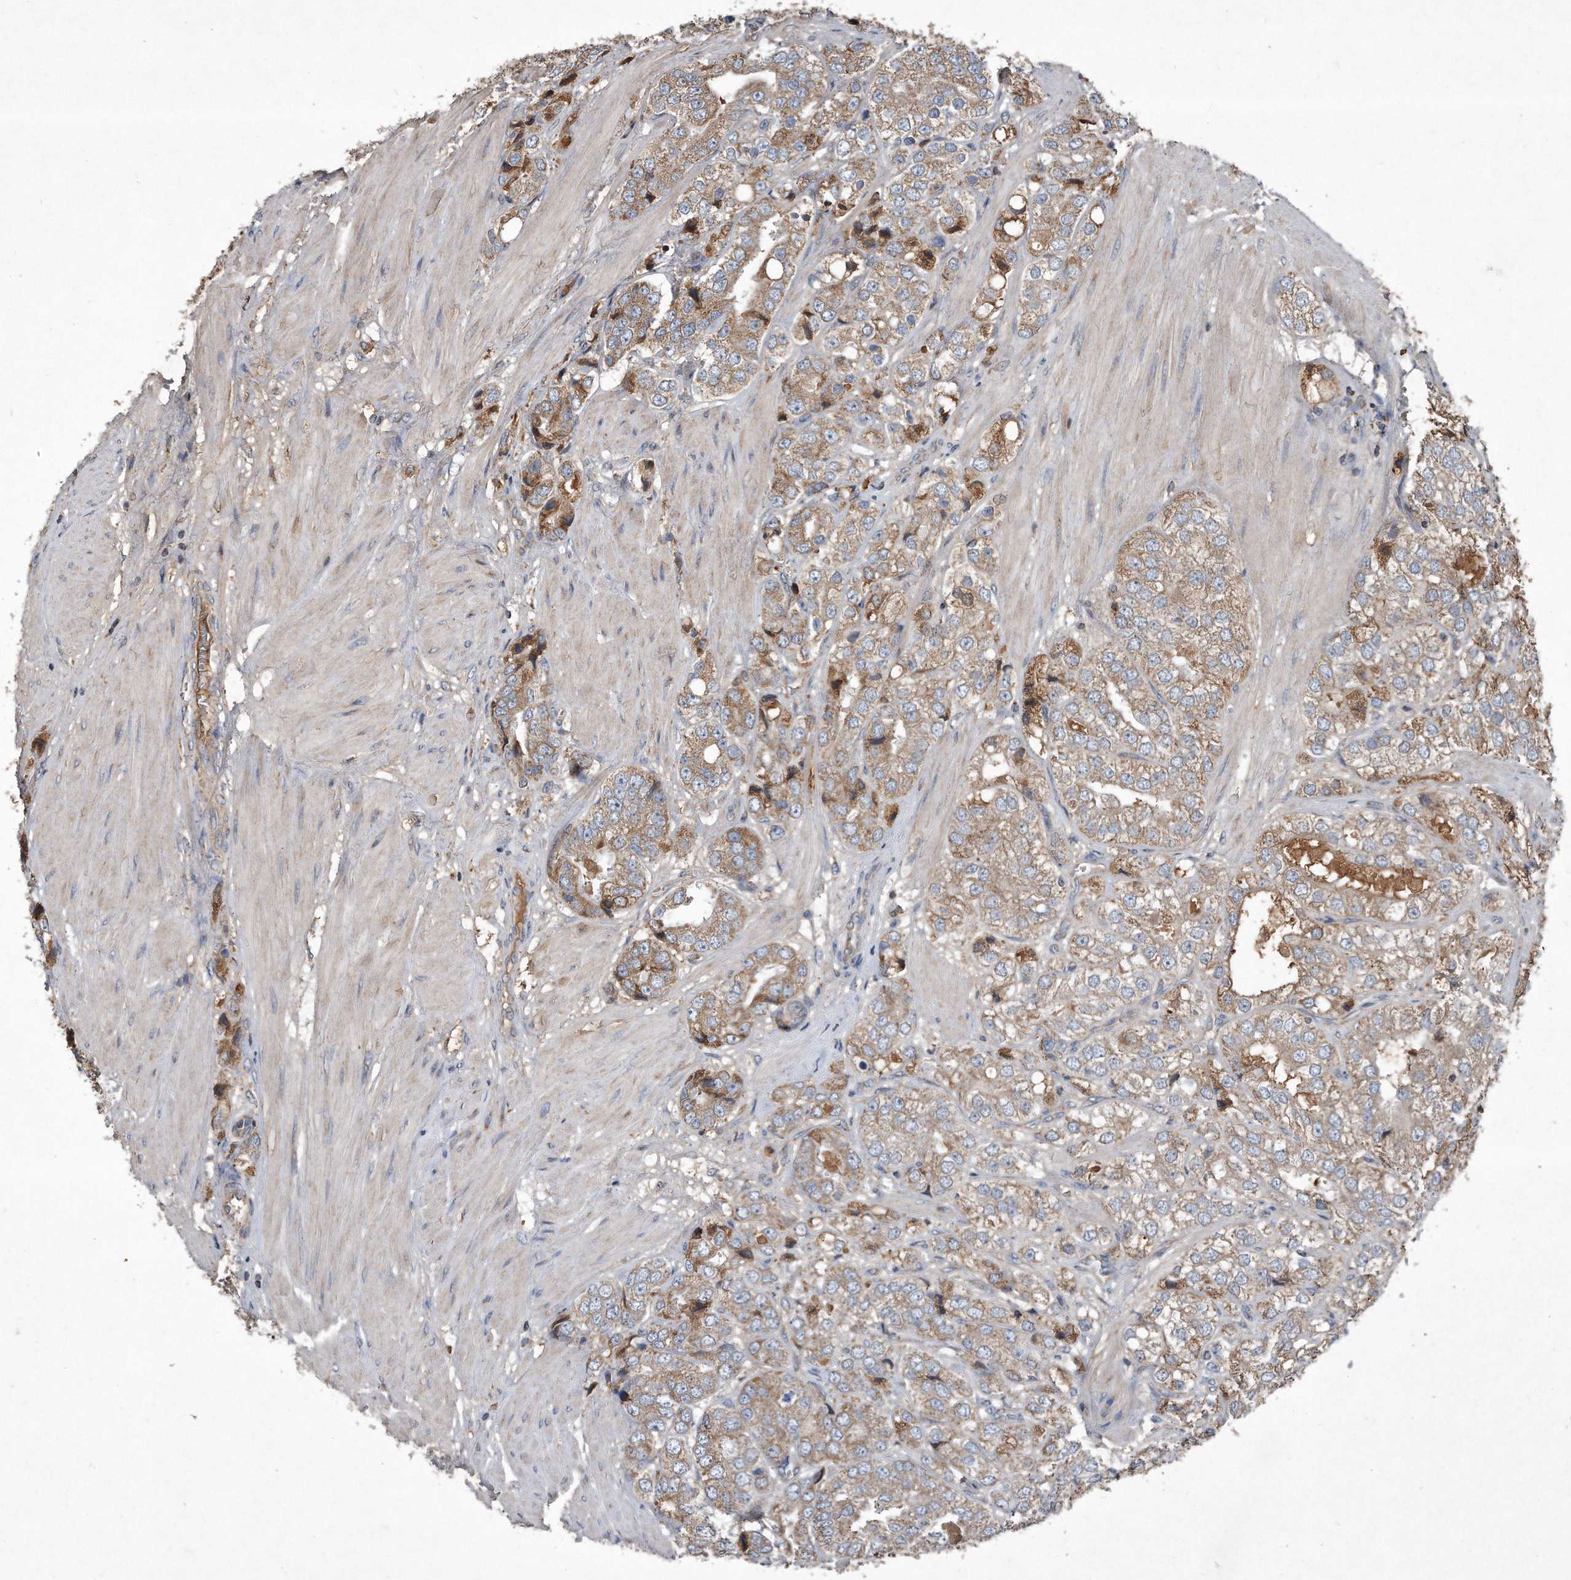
{"staining": {"intensity": "moderate", "quantity": ">75%", "location": "cytoplasmic/membranous"}, "tissue": "prostate cancer", "cell_type": "Tumor cells", "image_type": "cancer", "snomed": [{"axis": "morphology", "description": "Adenocarcinoma, High grade"}, {"axis": "topography", "description": "Prostate"}], "caption": "A brown stain labels moderate cytoplasmic/membranous expression of a protein in prostate high-grade adenocarcinoma tumor cells.", "gene": "SDHA", "patient": {"sex": "male", "age": 50}}